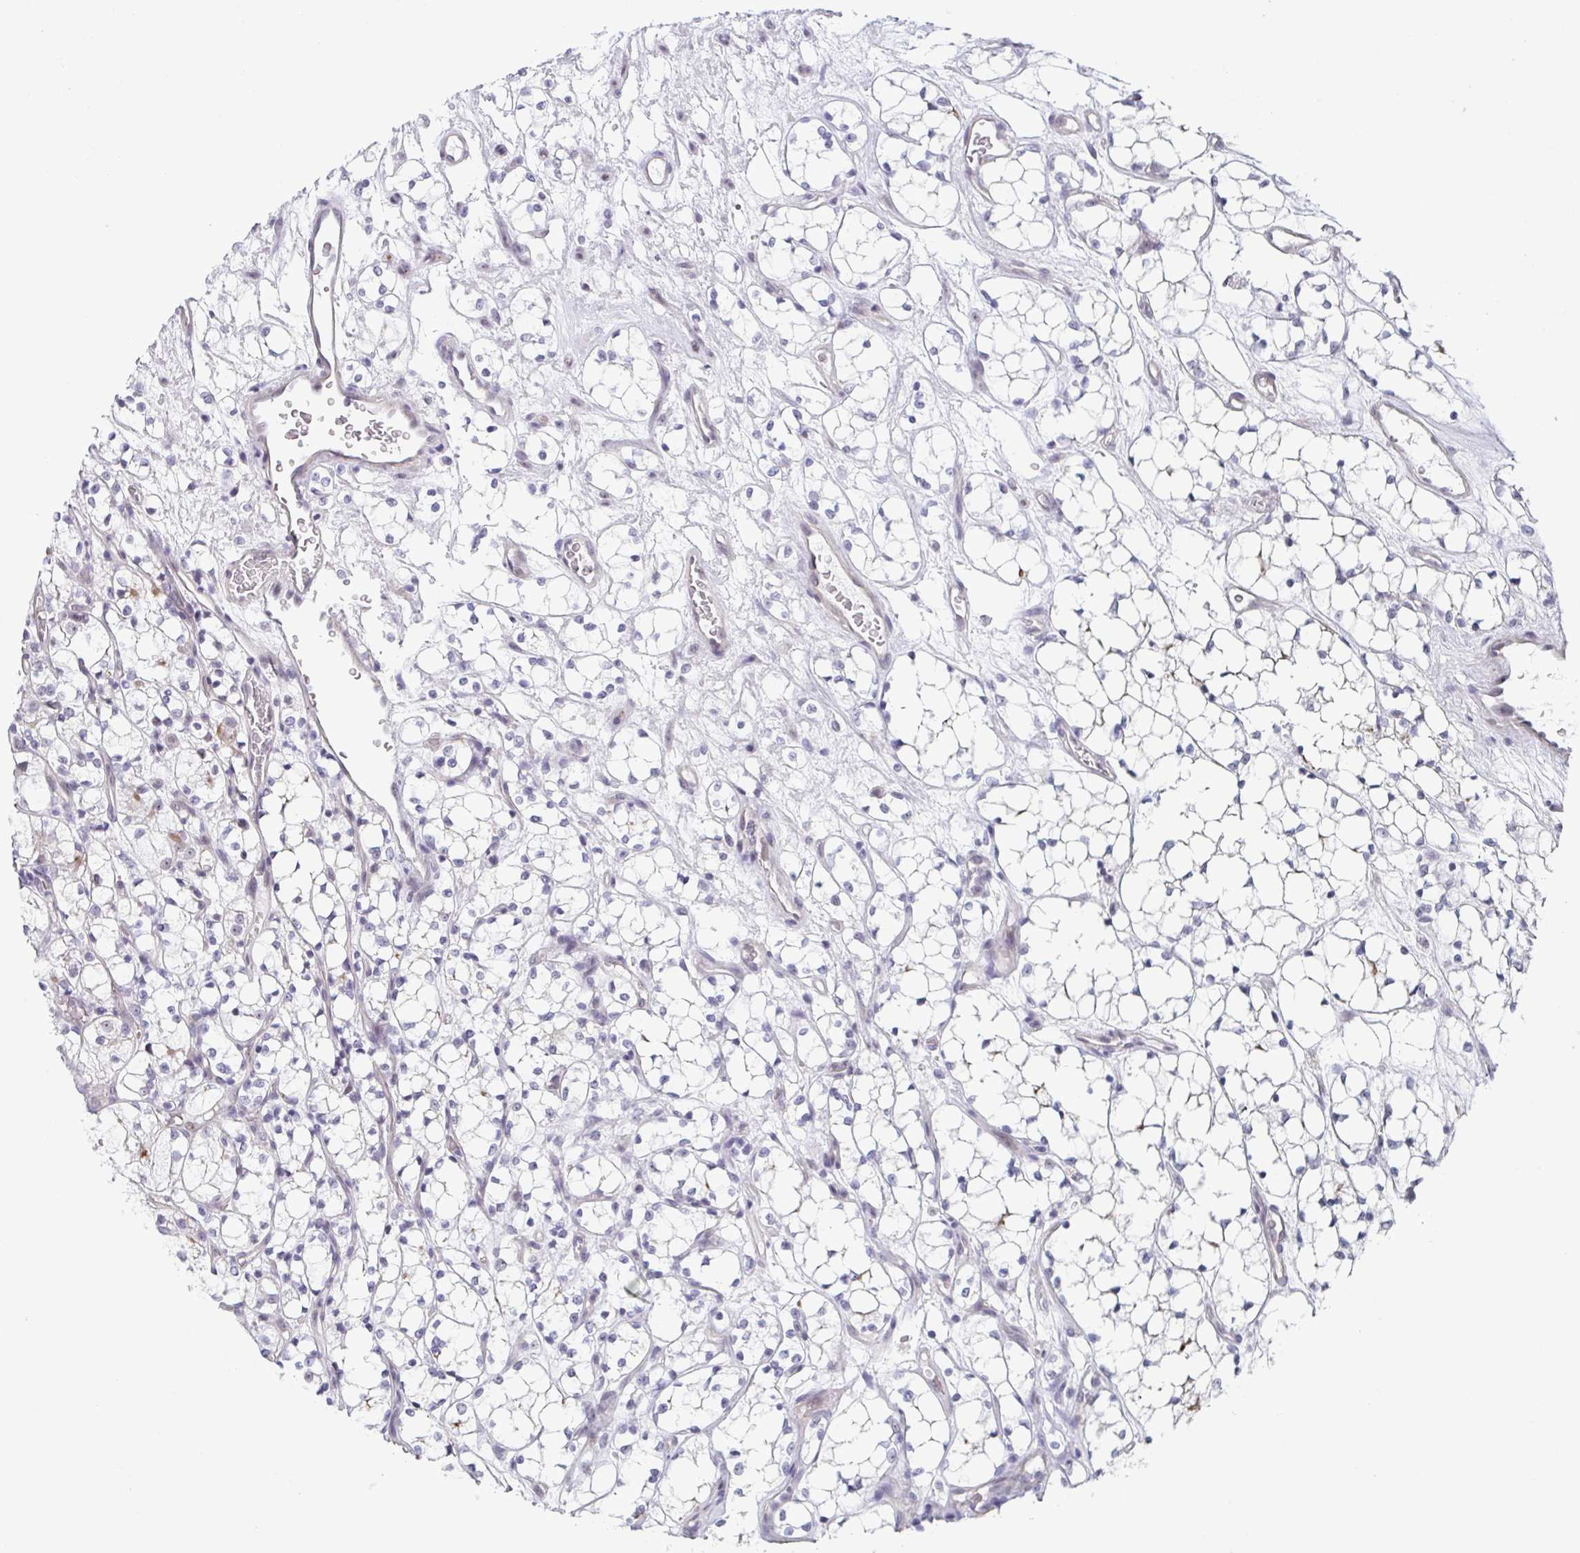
{"staining": {"intensity": "negative", "quantity": "none", "location": "none"}, "tissue": "renal cancer", "cell_type": "Tumor cells", "image_type": "cancer", "snomed": [{"axis": "morphology", "description": "Adenocarcinoma, NOS"}, {"axis": "topography", "description": "Kidney"}], "caption": "A histopathology image of adenocarcinoma (renal) stained for a protein demonstrates no brown staining in tumor cells.", "gene": "EXOSC7", "patient": {"sex": "female", "age": 69}}